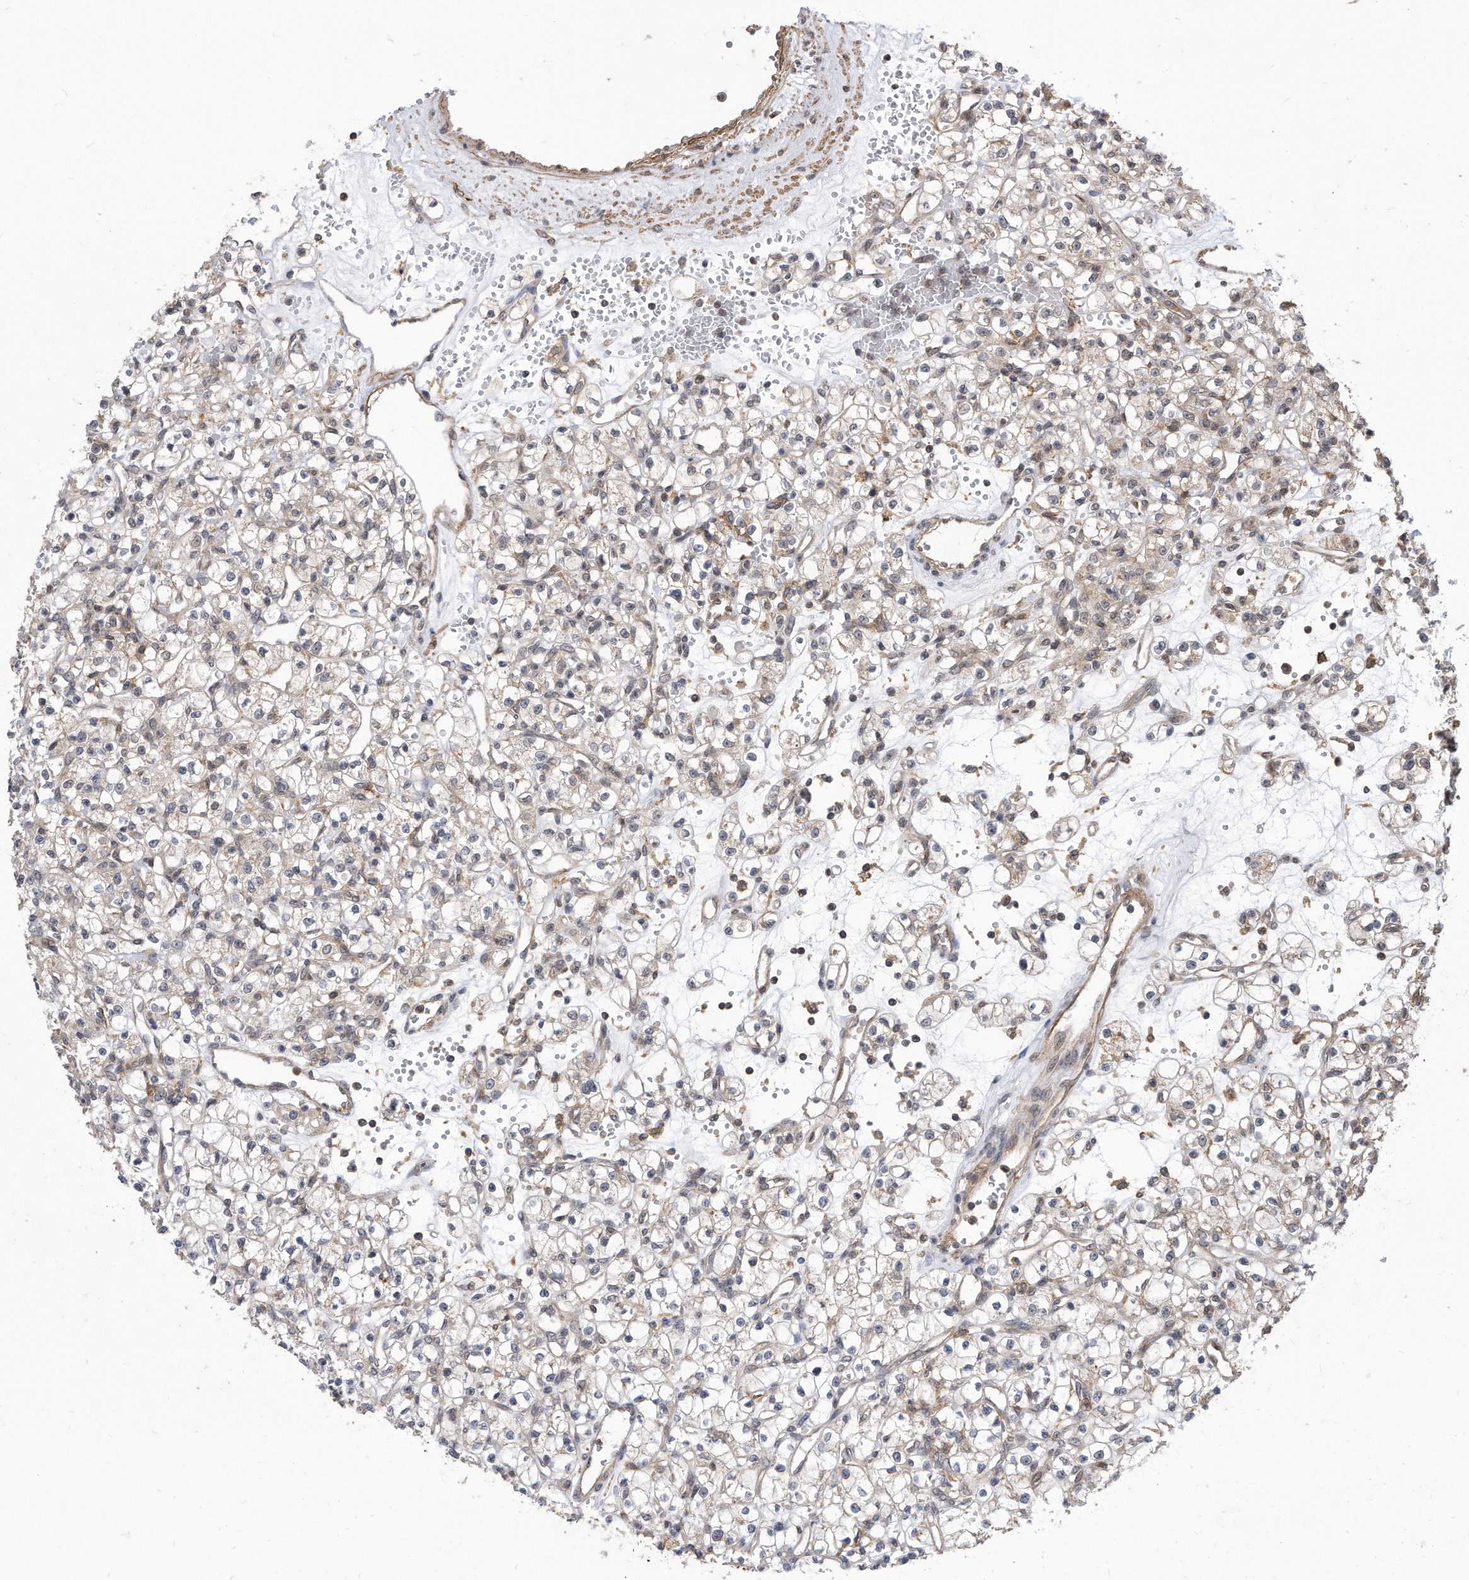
{"staining": {"intensity": "weak", "quantity": "<25%", "location": "cytoplasmic/membranous"}, "tissue": "renal cancer", "cell_type": "Tumor cells", "image_type": "cancer", "snomed": [{"axis": "morphology", "description": "Adenocarcinoma, NOS"}, {"axis": "topography", "description": "Kidney"}], "caption": "A high-resolution photomicrograph shows IHC staining of adenocarcinoma (renal), which shows no significant expression in tumor cells. Nuclei are stained in blue.", "gene": "TCP1", "patient": {"sex": "female", "age": 59}}